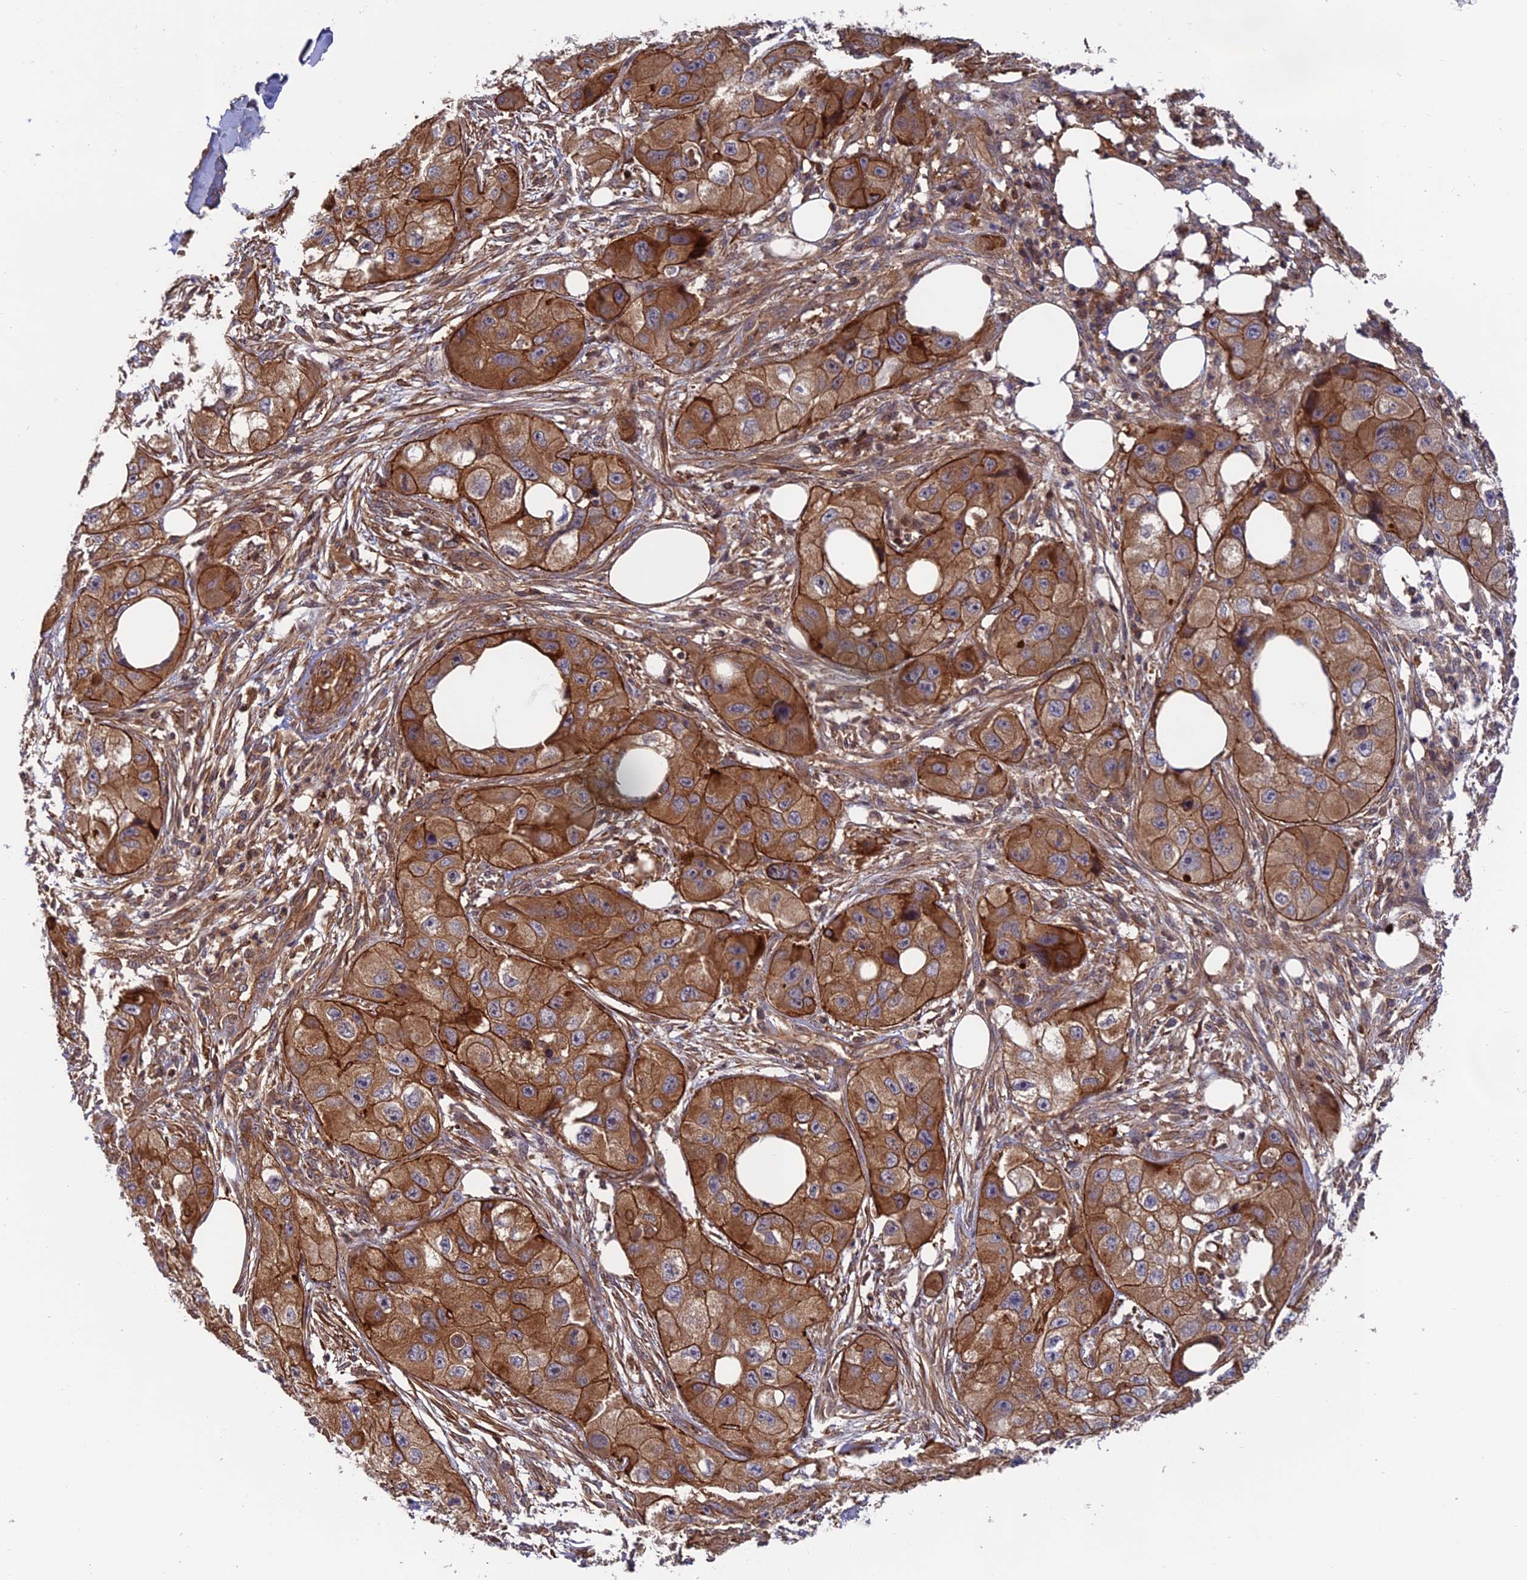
{"staining": {"intensity": "moderate", "quantity": ">75%", "location": "cytoplasmic/membranous"}, "tissue": "skin cancer", "cell_type": "Tumor cells", "image_type": "cancer", "snomed": [{"axis": "morphology", "description": "Squamous cell carcinoma, NOS"}, {"axis": "topography", "description": "Skin"}, {"axis": "topography", "description": "Subcutis"}], "caption": "An image showing moderate cytoplasmic/membranous staining in approximately >75% of tumor cells in skin cancer (squamous cell carcinoma), as visualized by brown immunohistochemical staining.", "gene": "OSBPL1A", "patient": {"sex": "male", "age": 73}}